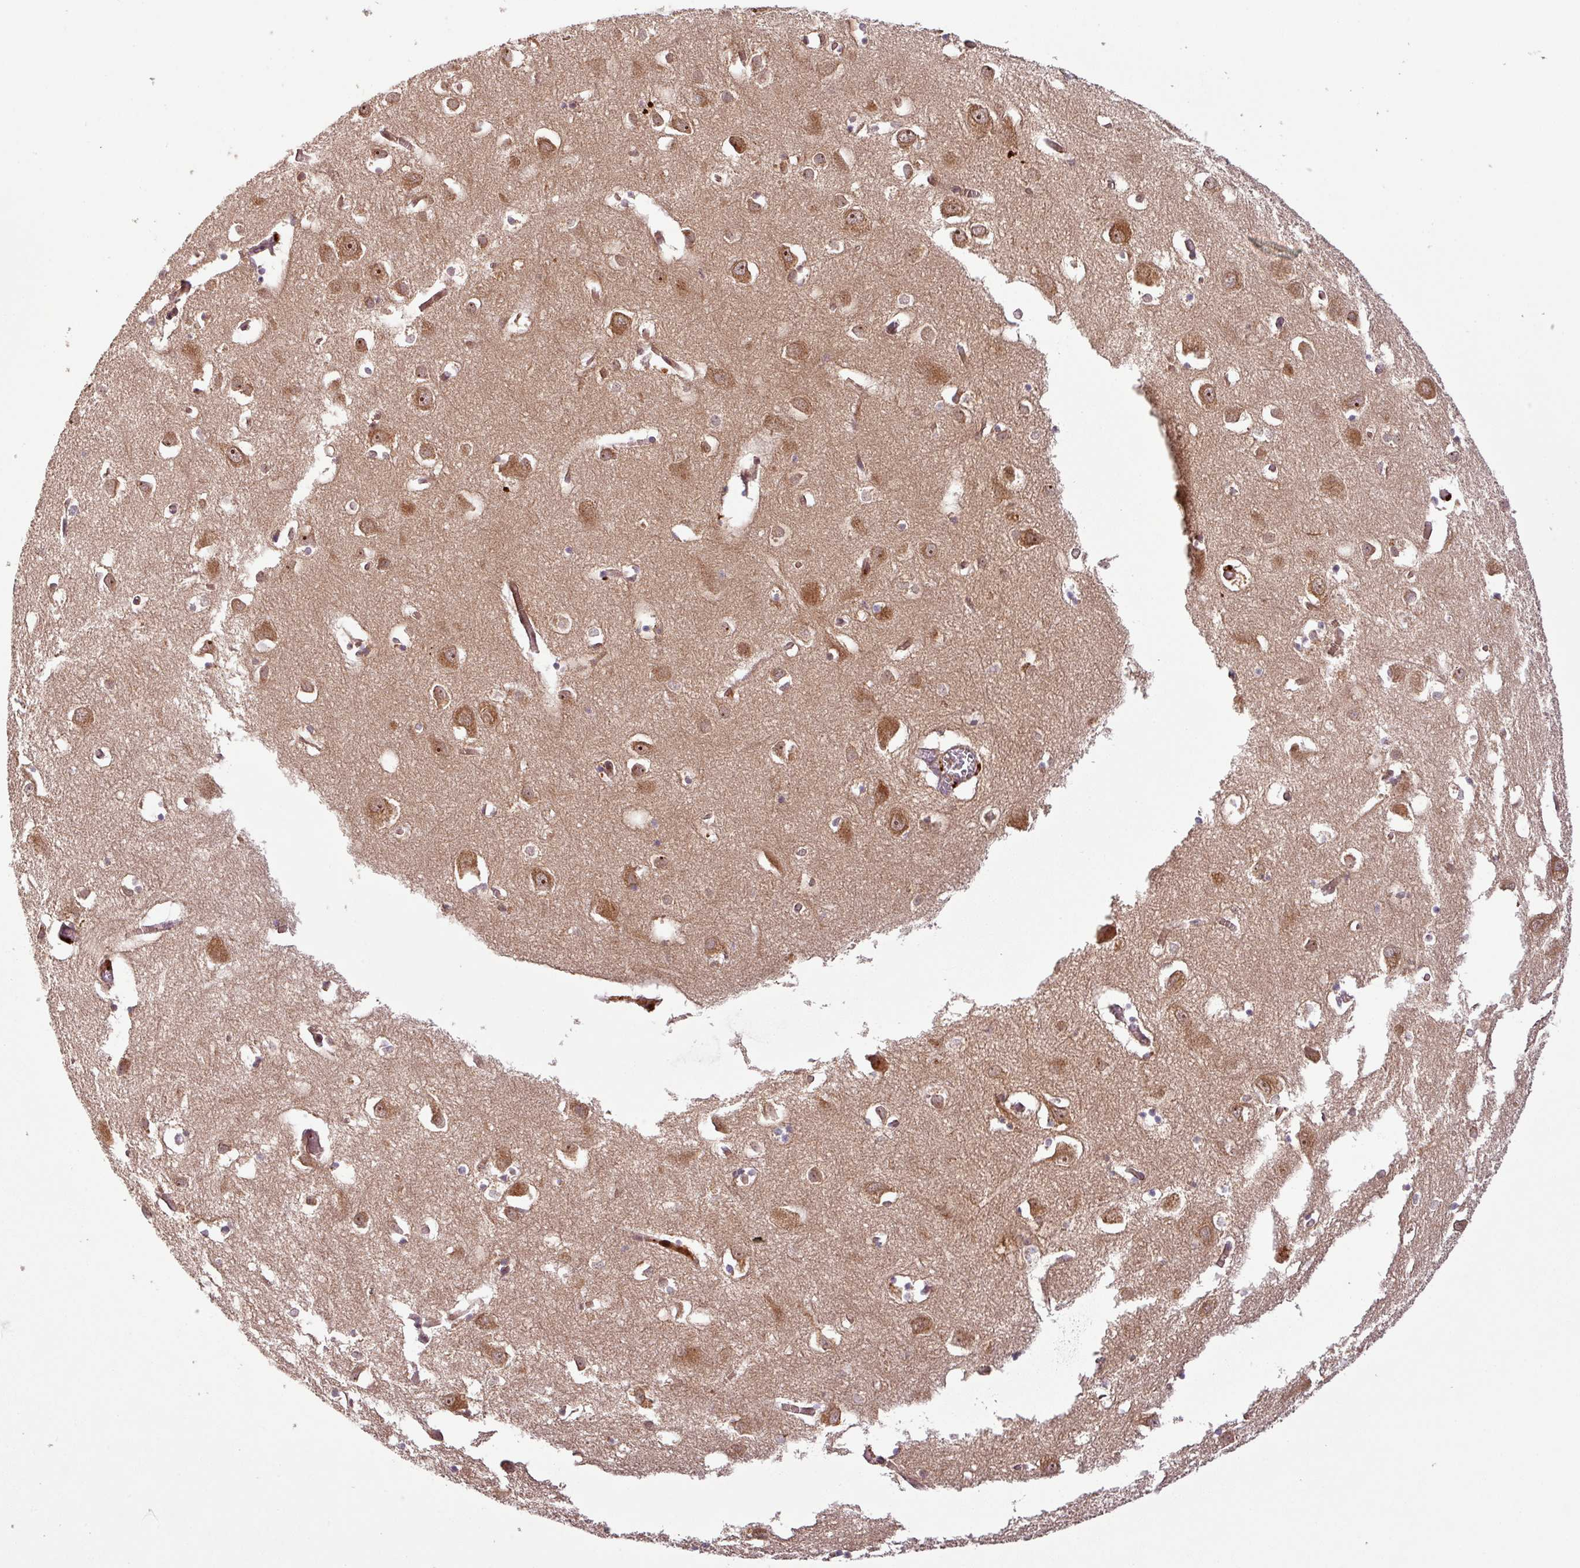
{"staining": {"intensity": "moderate", "quantity": ">75%", "location": "cytoplasmic/membranous"}, "tissue": "cerebral cortex", "cell_type": "Endothelial cells", "image_type": "normal", "snomed": [{"axis": "morphology", "description": "Normal tissue, NOS"}, {"axis": "topography", "description": "Cerebral cortex"}], "caption": "Moderate cytoplasmic/membranous positivity is identified in about >75% of endothelial cells in normal cerebral cortex.", "gene": "ART1", "patient": {"sex": "male", "age": 70}}